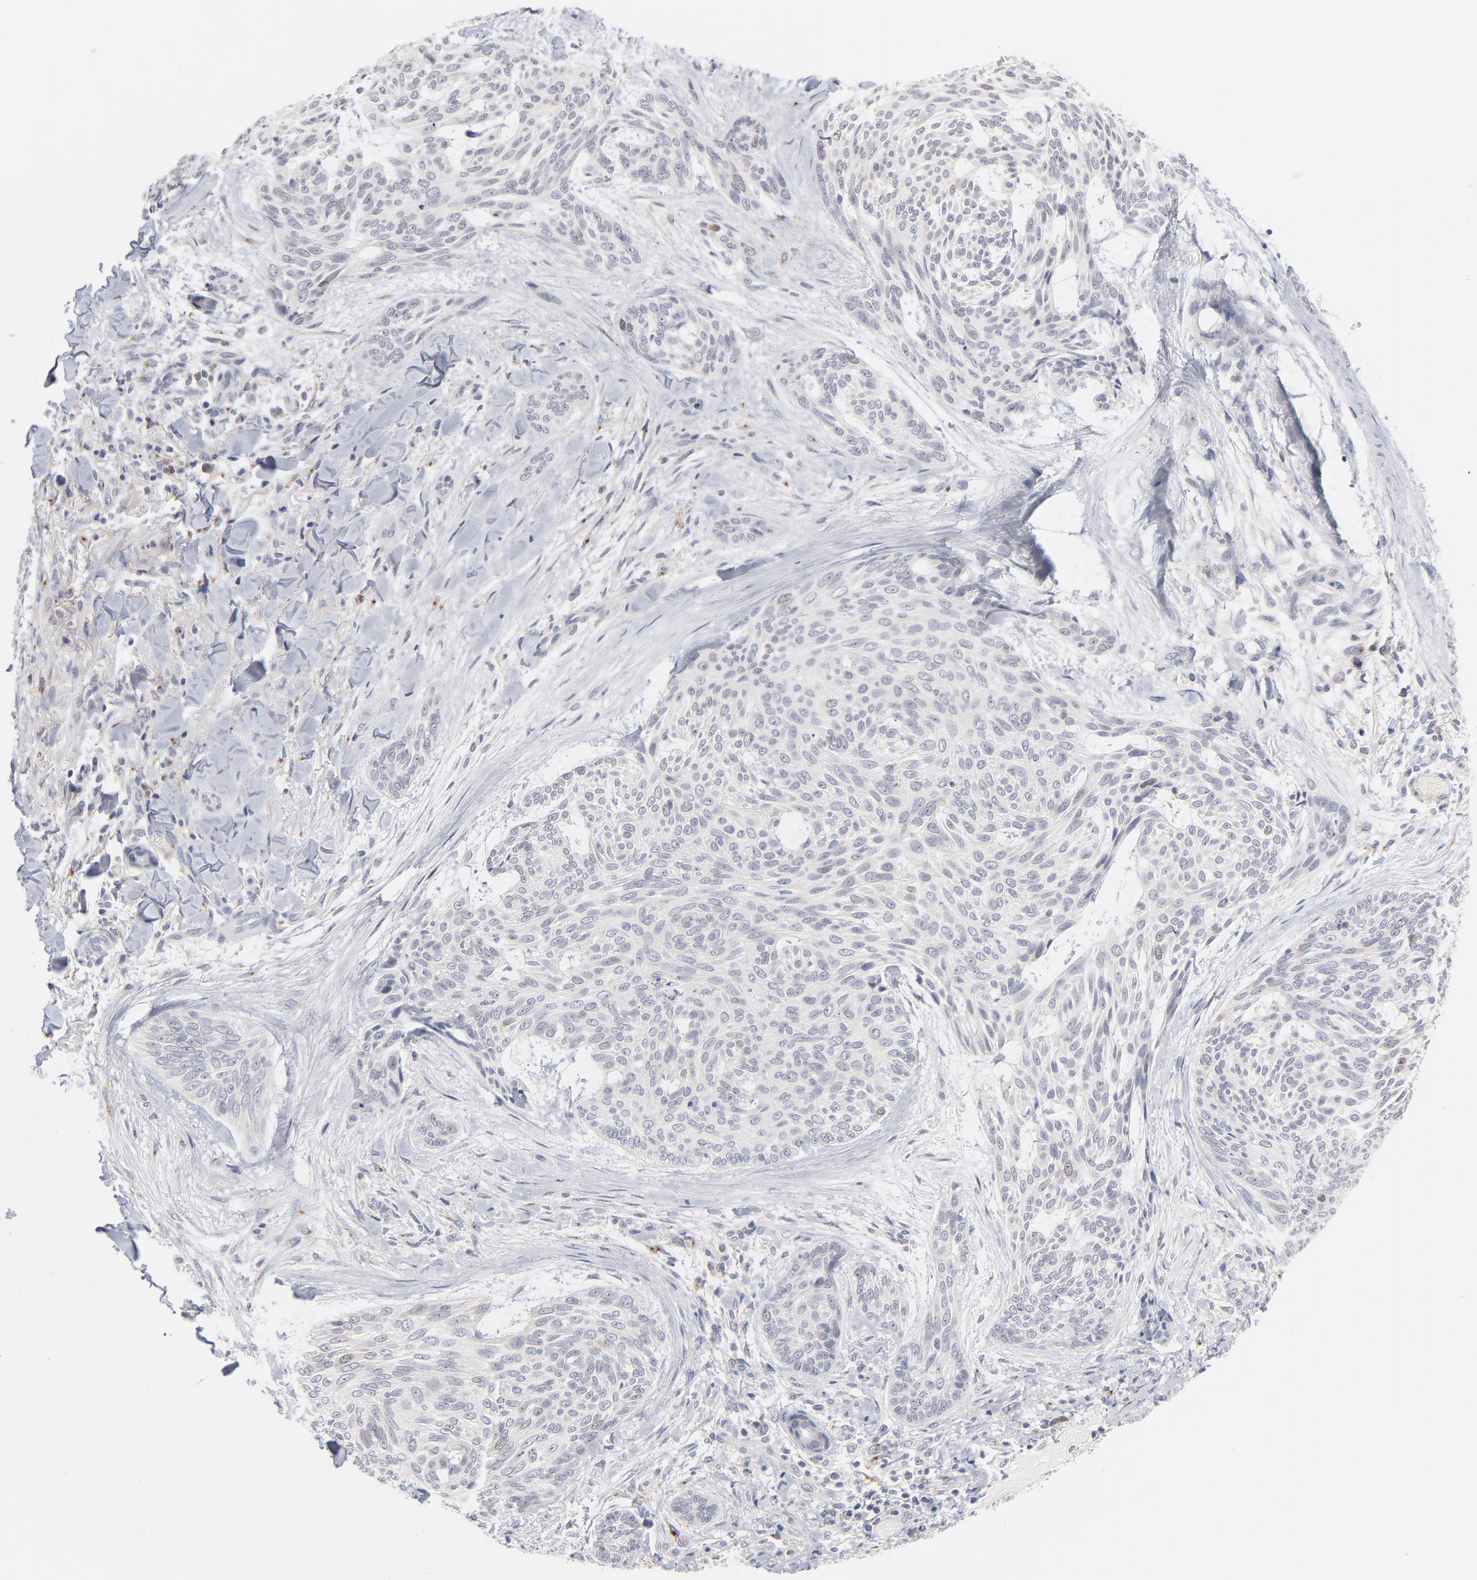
{"staining": {"intensity": "weak", "quantity": "<25%", "location": "nuclear"}, "tissue": "skin cancer", "cell_type": "Tumor cells", "image_type": "cancer", "snomed": [{"axis": "morphology", "description": "Normal tissue, NOS"}, {"axis": "morphology", "description": "Basal cell carcinoma"}, {"axis": "topography", "description": "Skin"}], "caption": "The photomicrograph displays no staining of tumor cells in skin cancer.", "gene": "AURKA", "patient": {"sex": "female", "age": 71}}